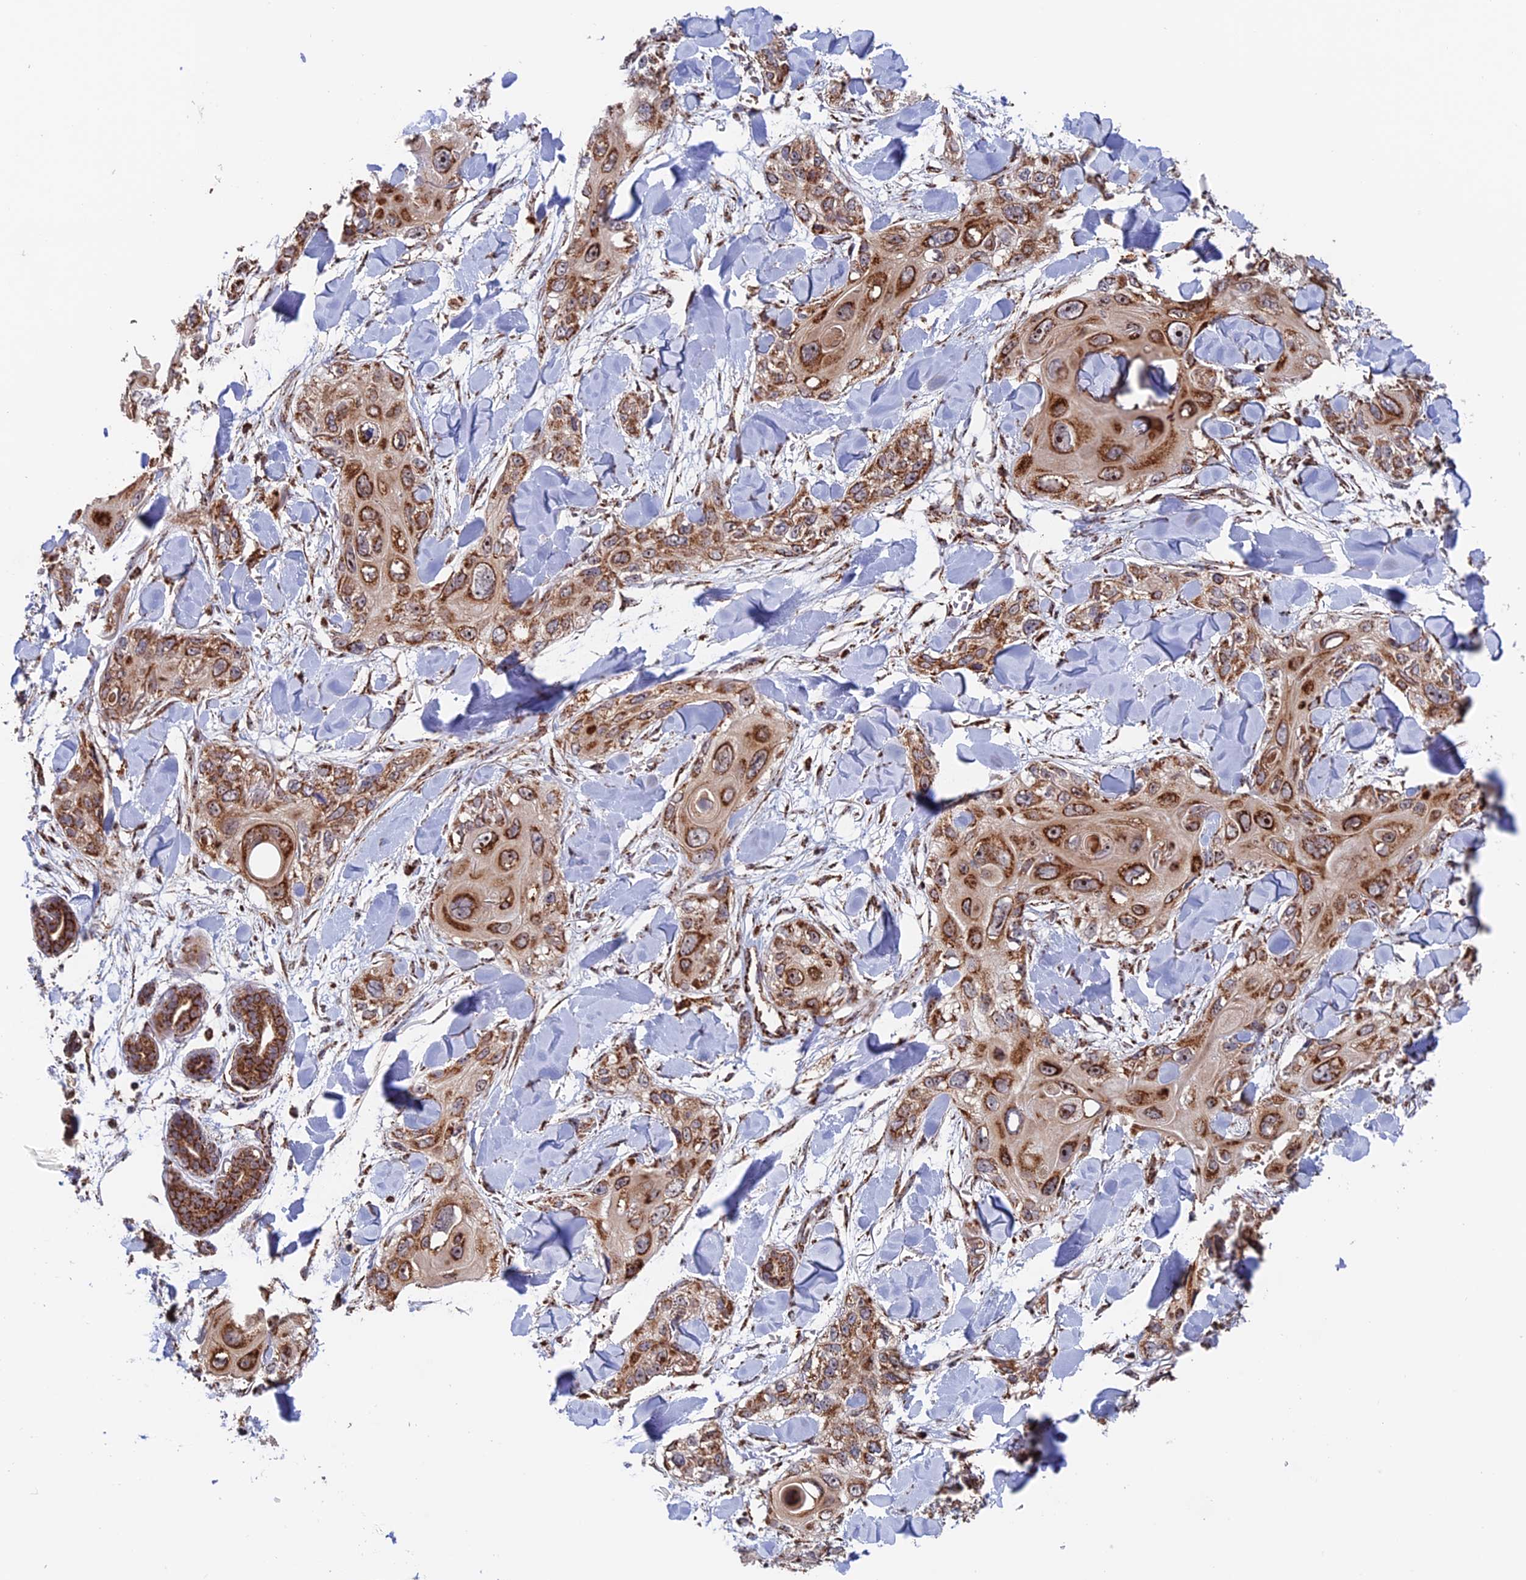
{"staining": {"intensity": "moderate", "quantity": ">75%", "location": "cytoplasmic/membranous"}, "tissue": "skin cancer", "cell_type": "Tumor cells", "image_type": "cancer", "snomed": [{"axis": "morphology", "description": "Normal tissue, NOS"}, {"axis": "morphology", "description": "Squamous cell carcinoma, NOS"}, {"axis": "topography", "description": "Skin"}], "caption": "IHC (DAB) staining of skin cancer exhibits moderate cytoplasmic/membranous protein expression in about >75% of tumor cells. (DAB IHC, brown staining for protein, blue staining for nuclei).", "gene": "DTYMK", "patient": {"sex": "male", "age": 72}}